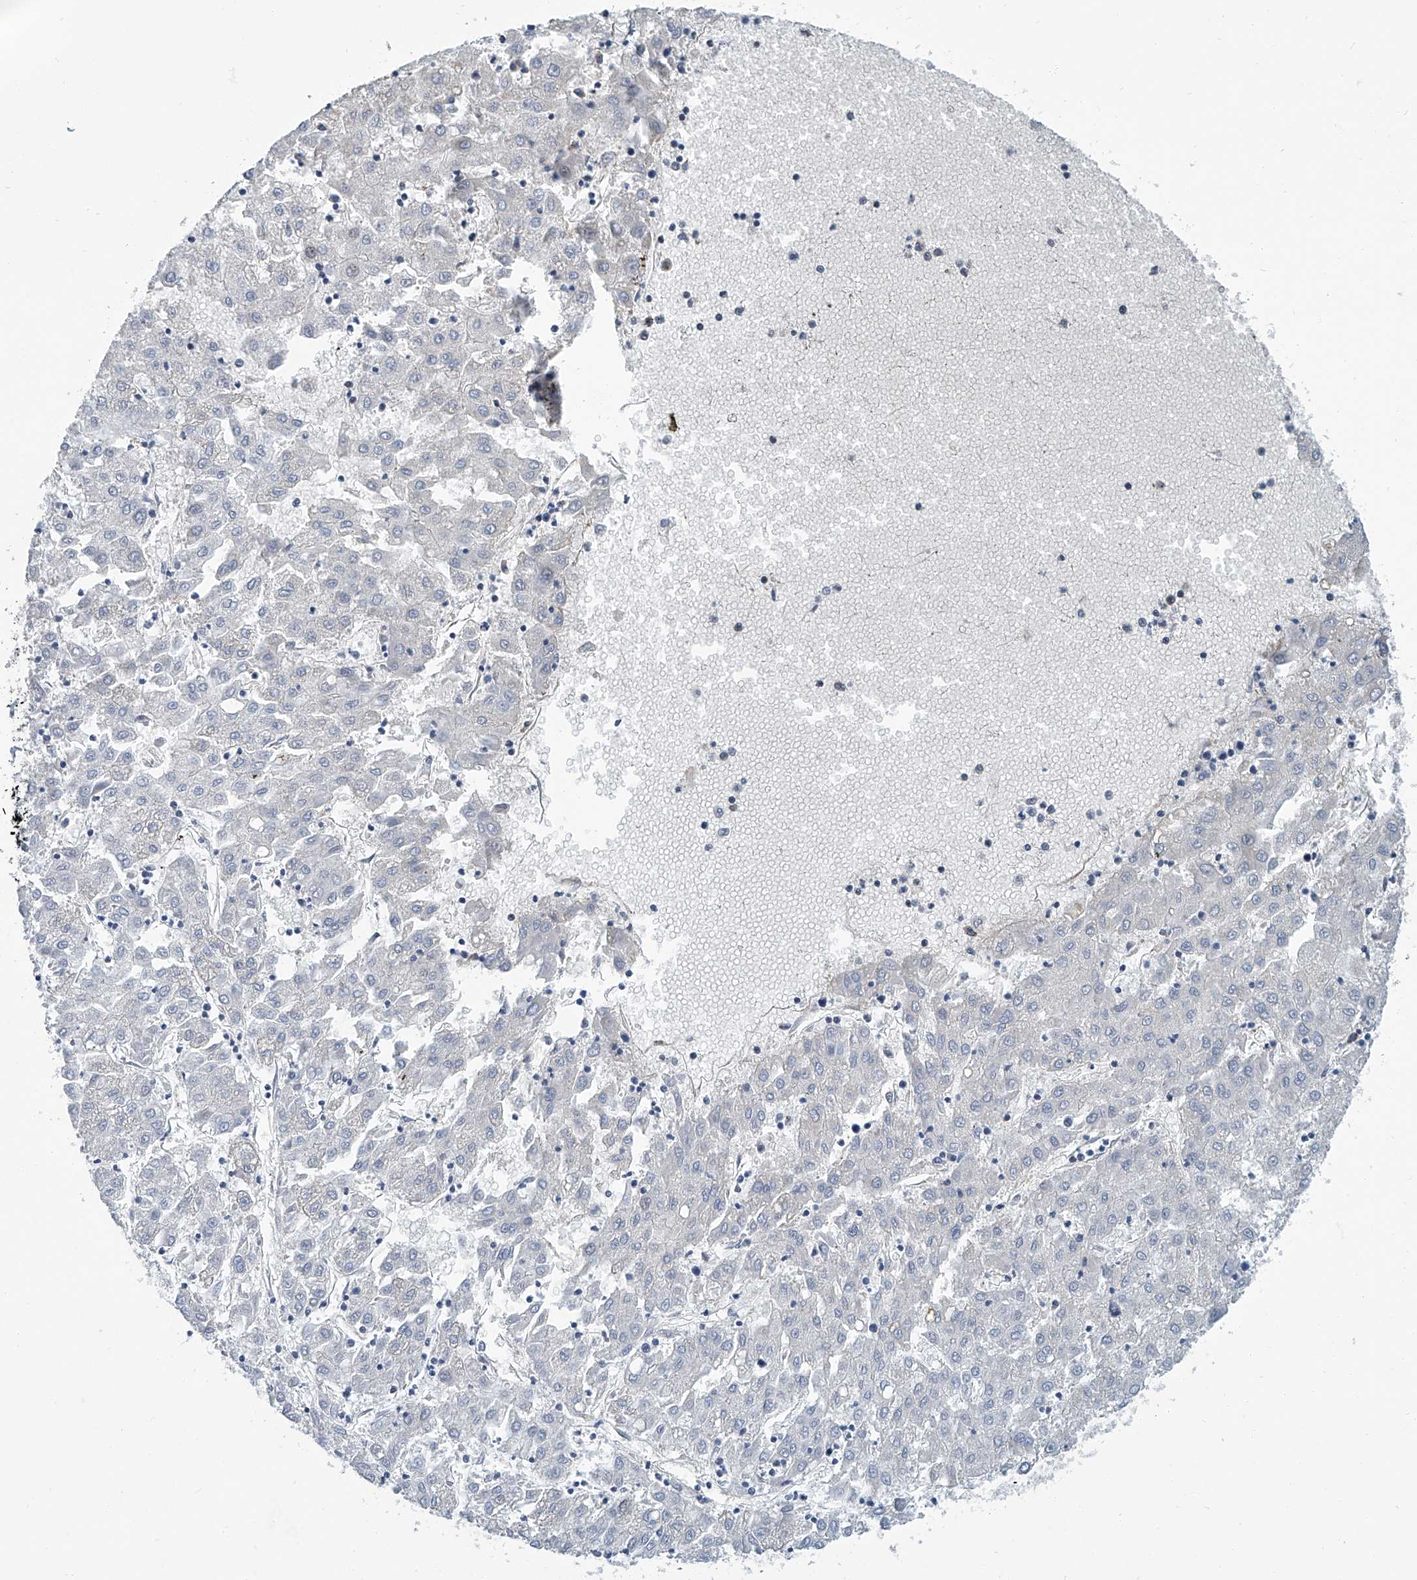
{"staining": {"intensity": "negative", "quantity": "none", "location": "none"}, "tissue": "liver cancer", "cell_type": "Tumor cells", "image_type": "cancer", "snomed": [{"axis": "morphology", "description": "Carcinoma, Hepatocellular, NOS"}, {"axis": "topography", "description": "Liver"}], "caption": "Immunohistochemistry (IHC) image of human hepatocellular carcinoma (liver) stained for a protein (brown), which displays no staining in tumor cells.", "gene": "MT-ND1", "patient": {"sex": "male", "age": 72}}